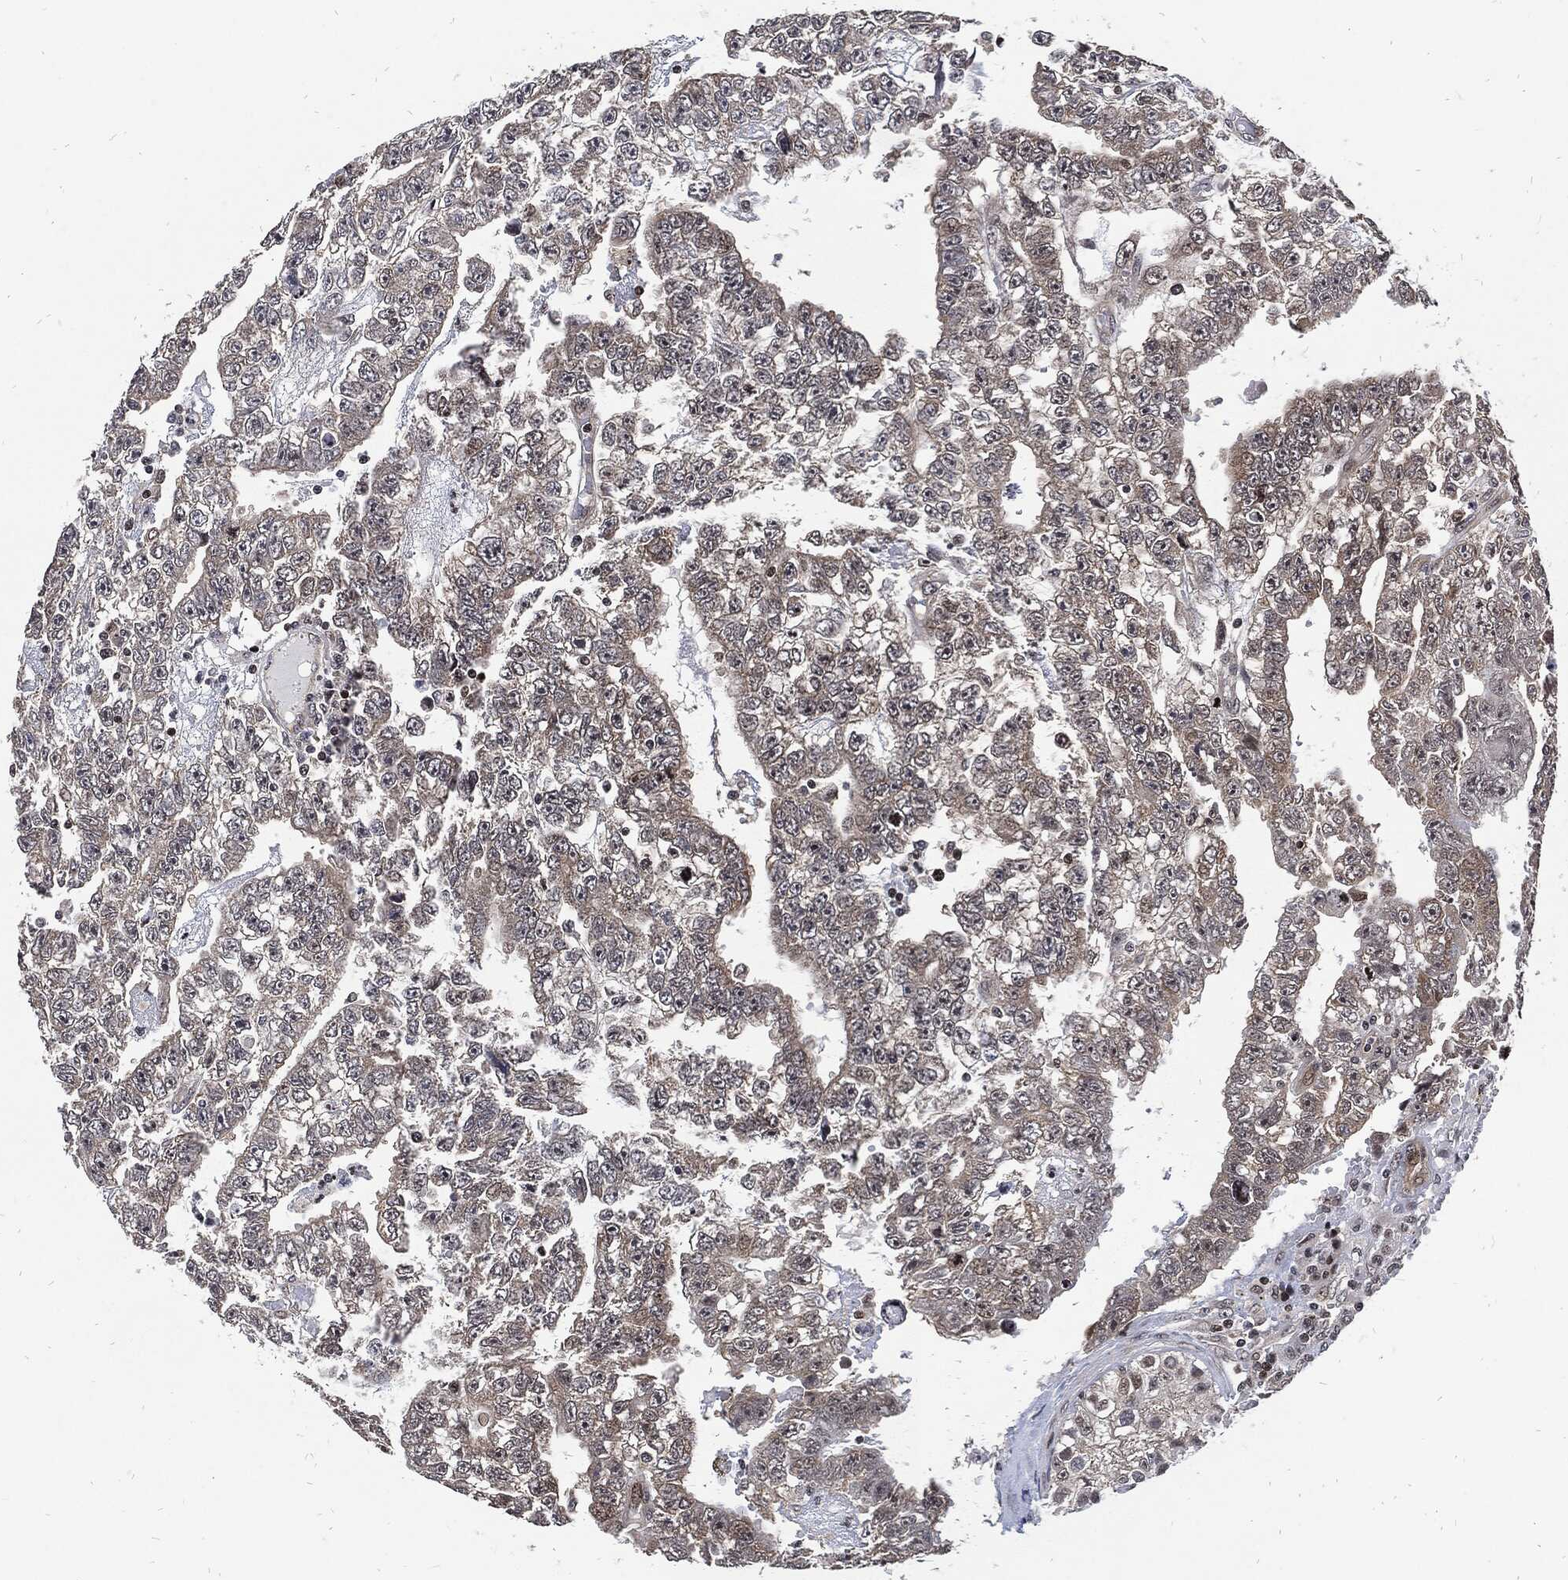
{"staining": {"intensity": "negative", "quantity": "none", "location": "none"}, "tissue": "testis cancer", "cell_type": "Tumor cells", "image_type": "cancer", "snomed": [{"axis": "morphology", "description": "Carcinoma, Embryonal, NOS"}, {"axis": "topography", "description": "Testis"}], "caption": "High power microscopy micrograph of an IHC histopathology image of embryonal carcinoma (testis), revealing no significant positivity in tumor cells. (DAB (3,3'-diaminobenzidine) immunohistochemistry visualized using brightfield microscopy, high magnification).", "gene": "ZNF775", "patient": {"sex": "male", "age": 25}}